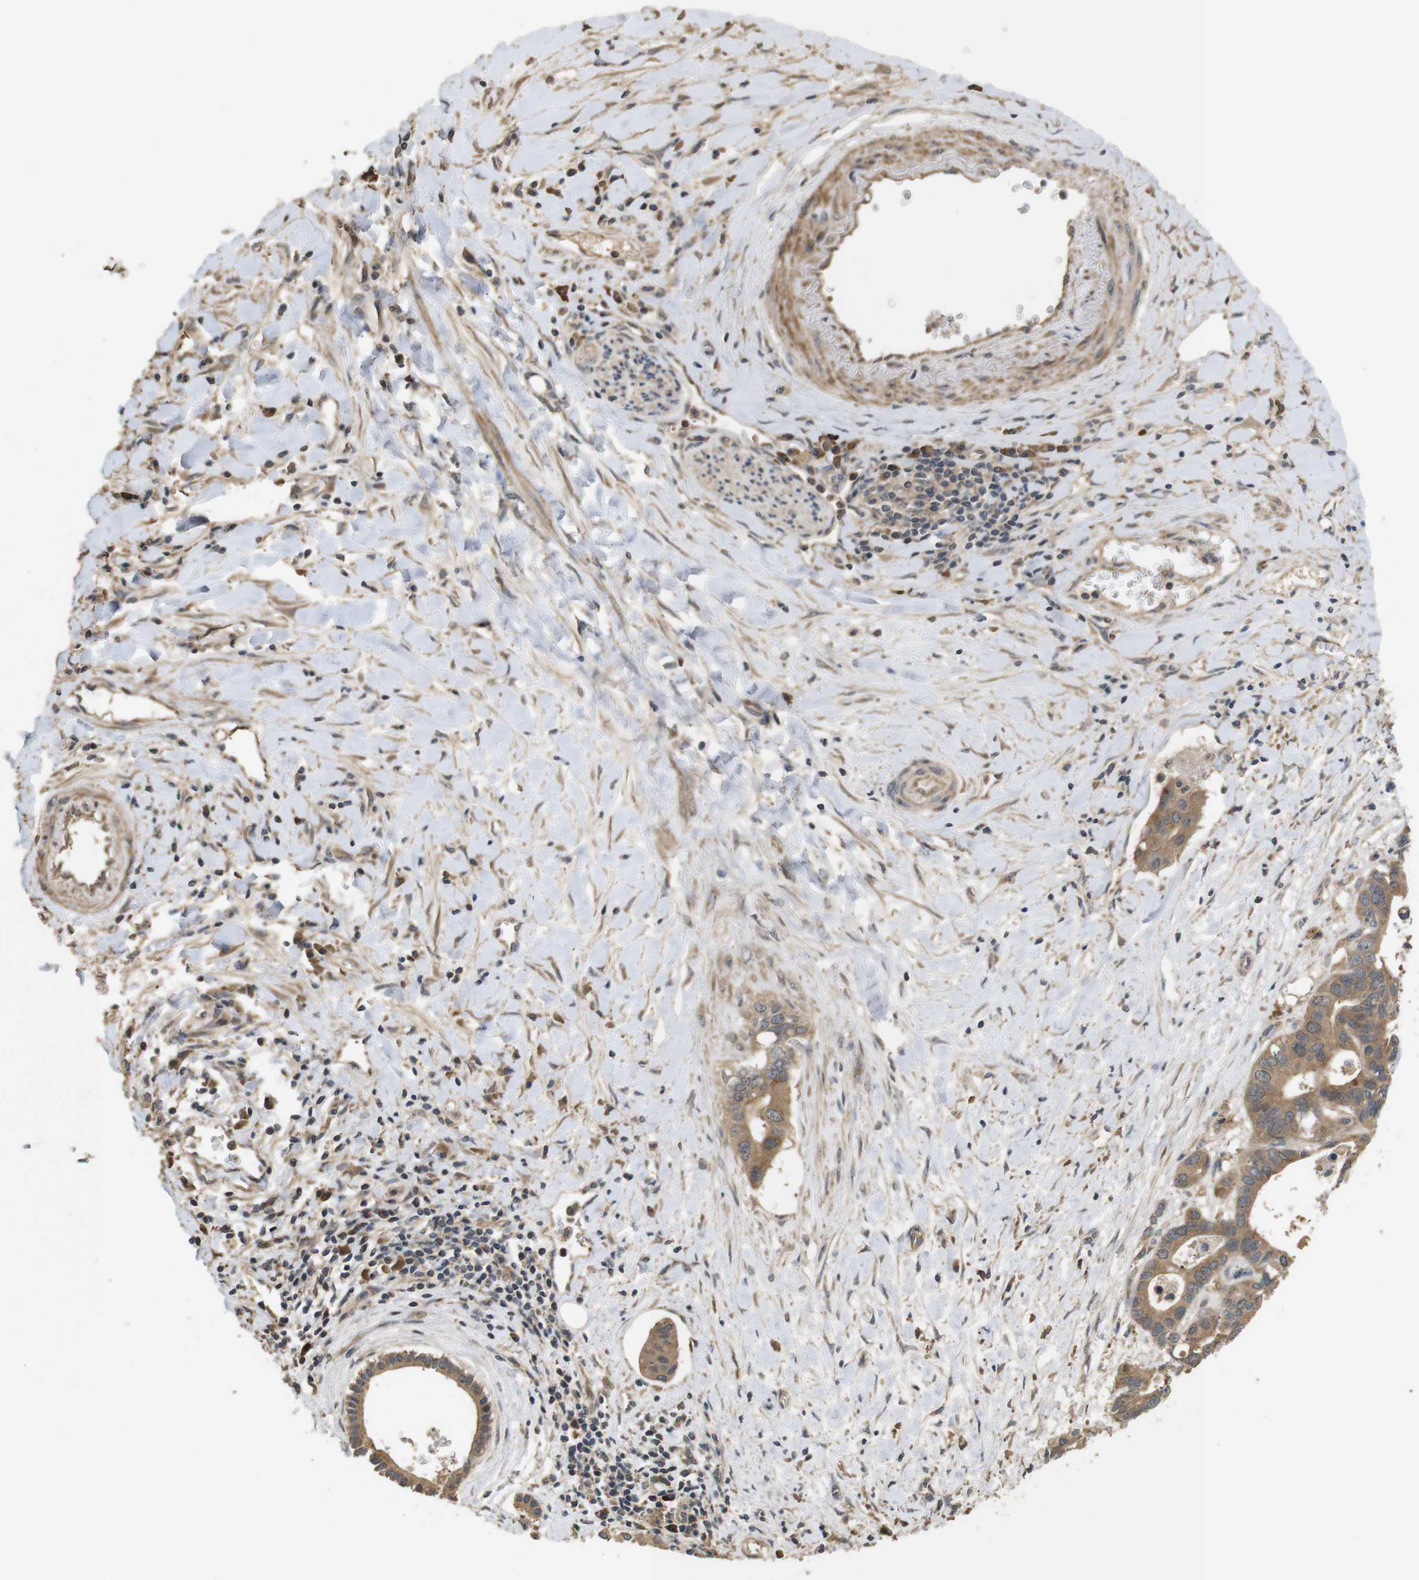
{"staining": {"intensity": "moderate", "quantity": ">75%", "location": "cytoplasmic/membranous"}, "tissue": "liver cancer", "cell_type": "Tumor cells", "image_type": "cancer", "snomed": [{"axis": "morphology", "description": "Cholangiocarcinoma"}, {"axis": "topography", "description": "Liver"}], "caption": "Protein expression analysis of human liver cholangiocarcinoma reveals moderate cytoplasmic/membranous expression in about >75% of tumor cells. (DAB IHC, brown staining for protein, blue staining for nuclei).", "gene": "PCDHB10", "patient": {"sex": "female", "age": 65}}